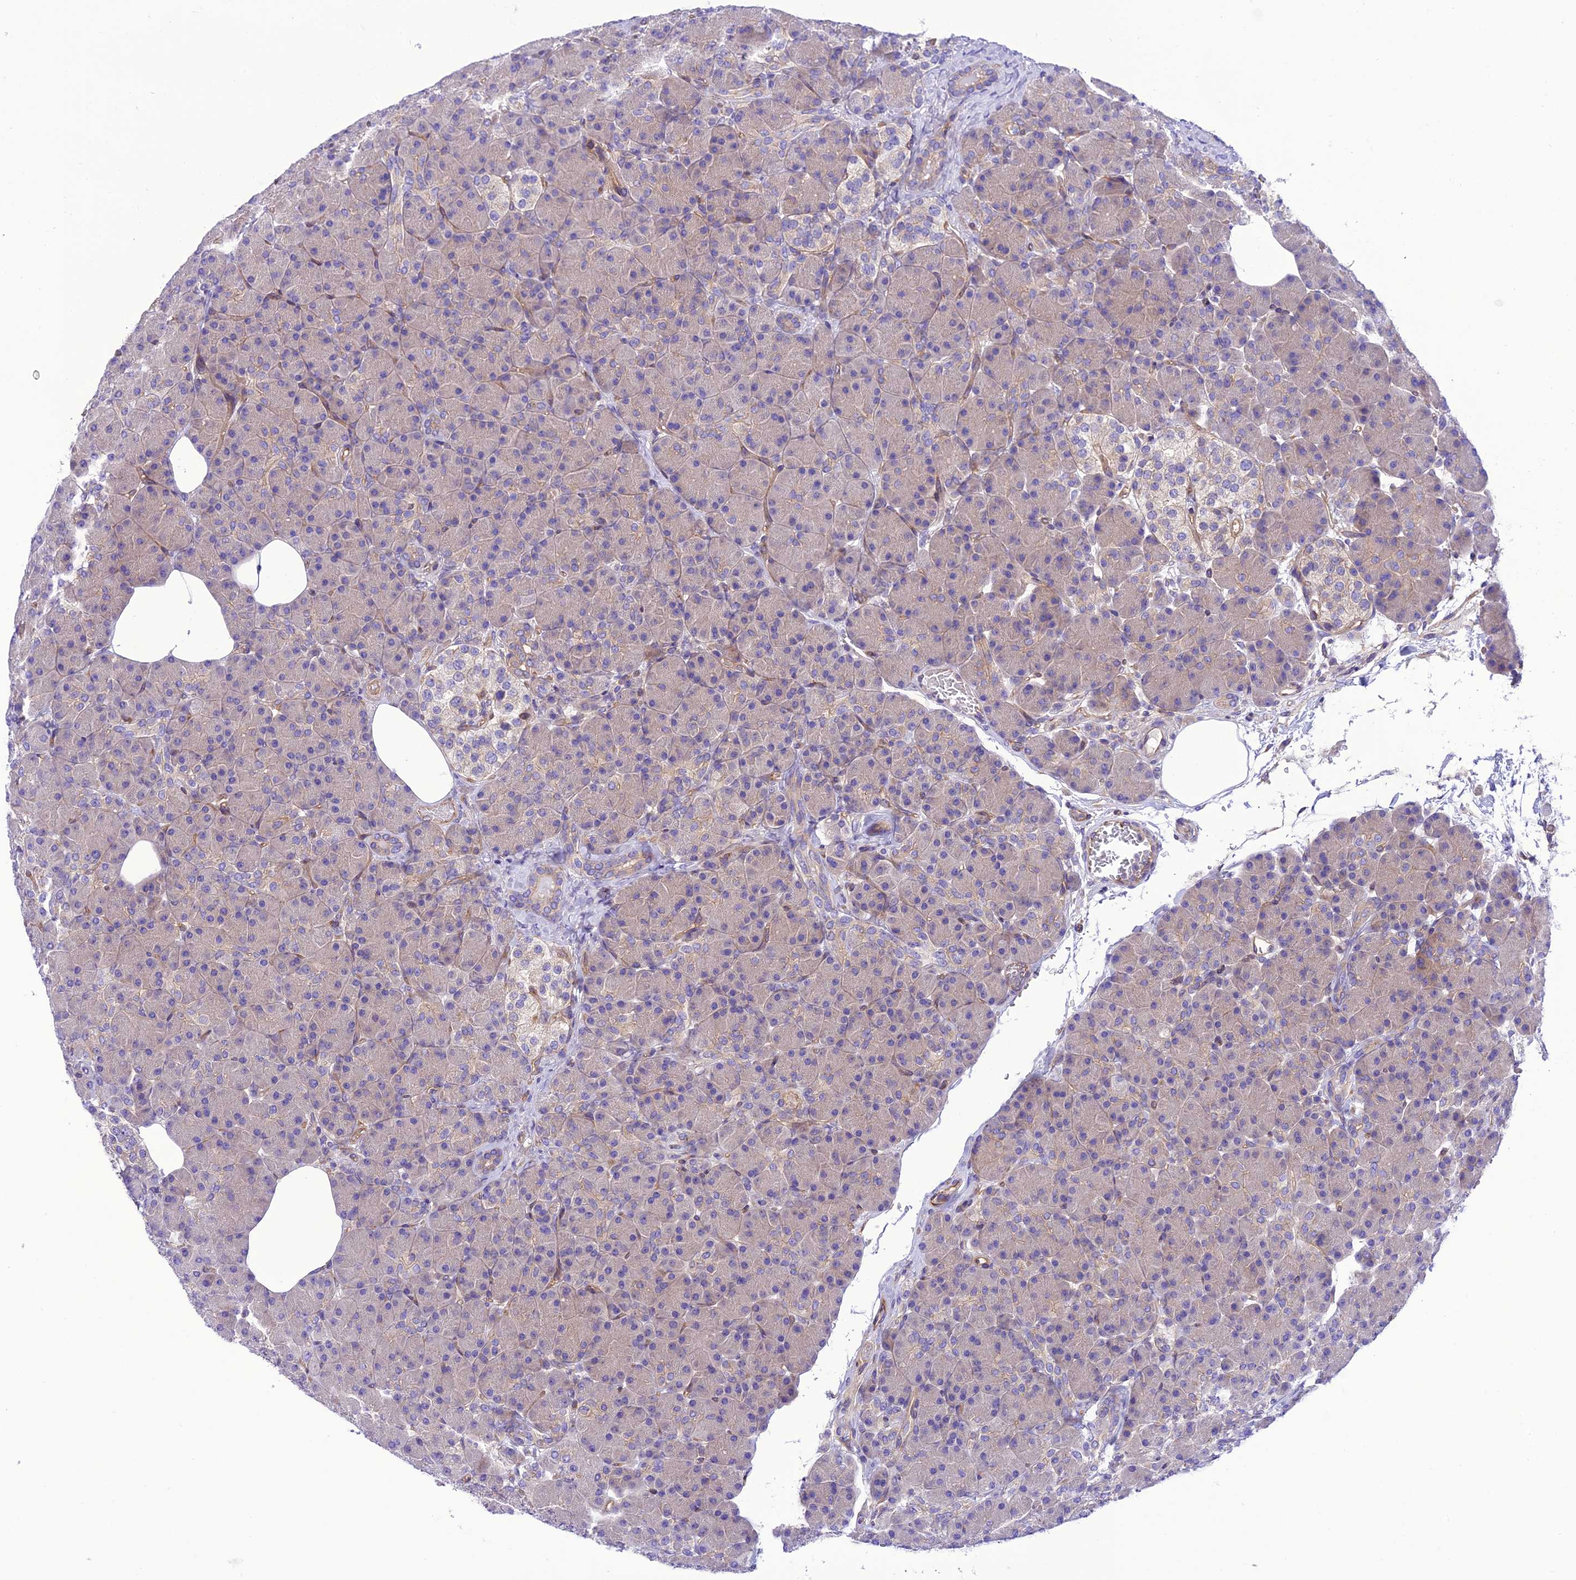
{"staining": {"intensity": "weak", "quantity": "25%-75%", "location": "cytoplasmic/membranous"}, "tissue": "pancreas", "cell_type": "Exocrine glandular cells", "image_type": "normal", "snomed": [{"axis": "morphology", "description": "Normal tissue, NOS"}, {"axis": "topography", "description": "Pancreas"}], "caption": "DAB (3,3'-diaminobenzidine) immunohistochemical staining of unremarkable pancreas shows weak cytoplasmic/membranous protein positivity in about 25%-75% of exocrine glandular cells.", "gene": "PPFIA3", "patient": {"sex": "female", "age": 43}}